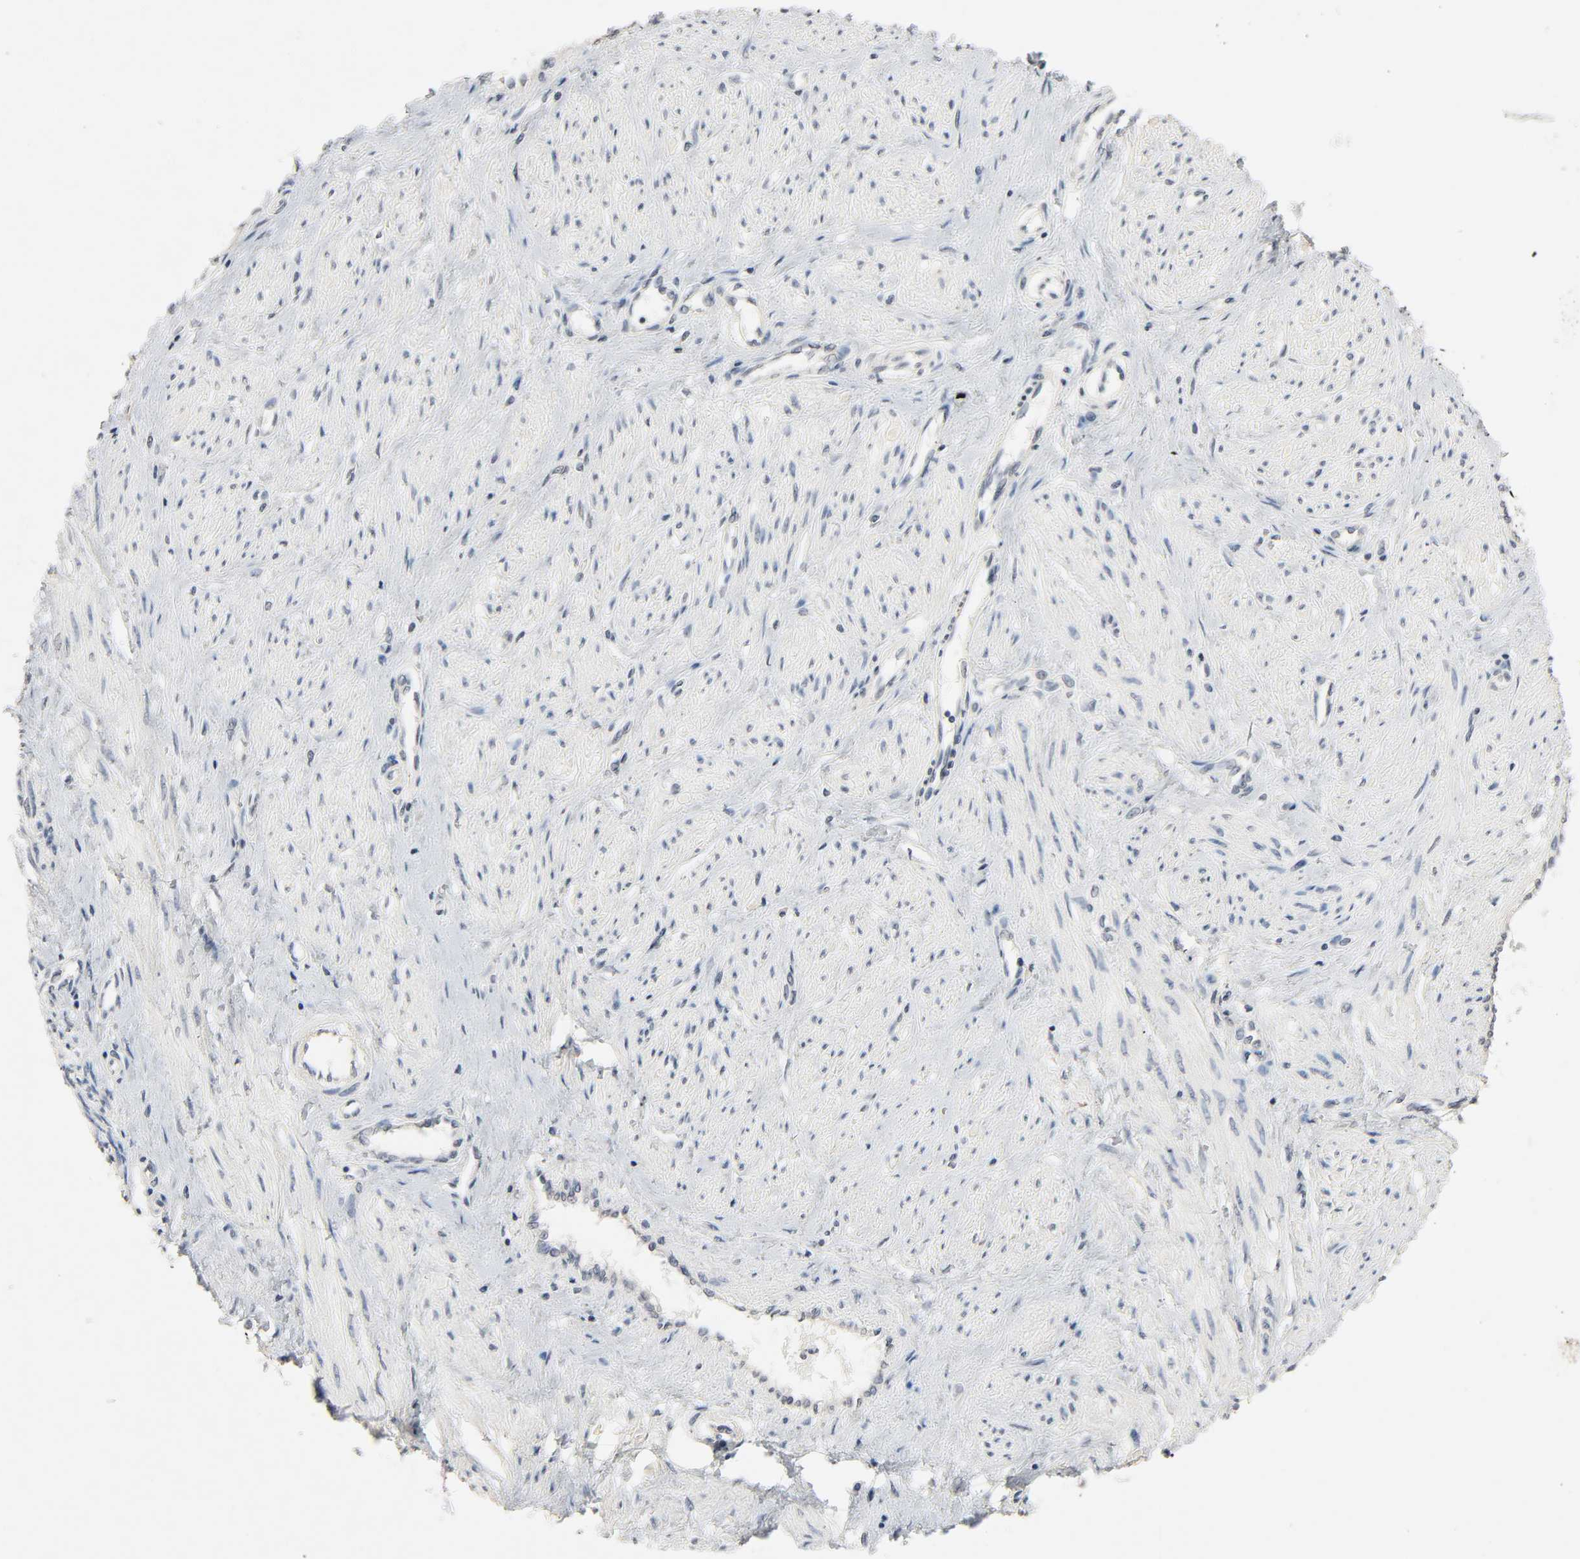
{"staining": {"intensity": "weak", "quantity": "25%-75%", "location": "nuclear"}, "tissue": "smooth muscle", "cell_type": "Smooth muscle cells", "image_type": "normal", "snomed": [{"axis": "morphology", "description": "Normal tissue, NOS"}, {"axis": "topography", "description": "Smooth muscle"}, {"axis": "topography", "description": "Uterus"}], "caption": "IHC image of benign smooth muscle: smooth muscle stained using IHC exhibits low levels of weak protein expression localized specifically in the nuclear of smooth muscle cells, appearing as a nuclear brown color.", "gene": "MAPKAPK5", "patient": {"sex": "female", "age": 39}}